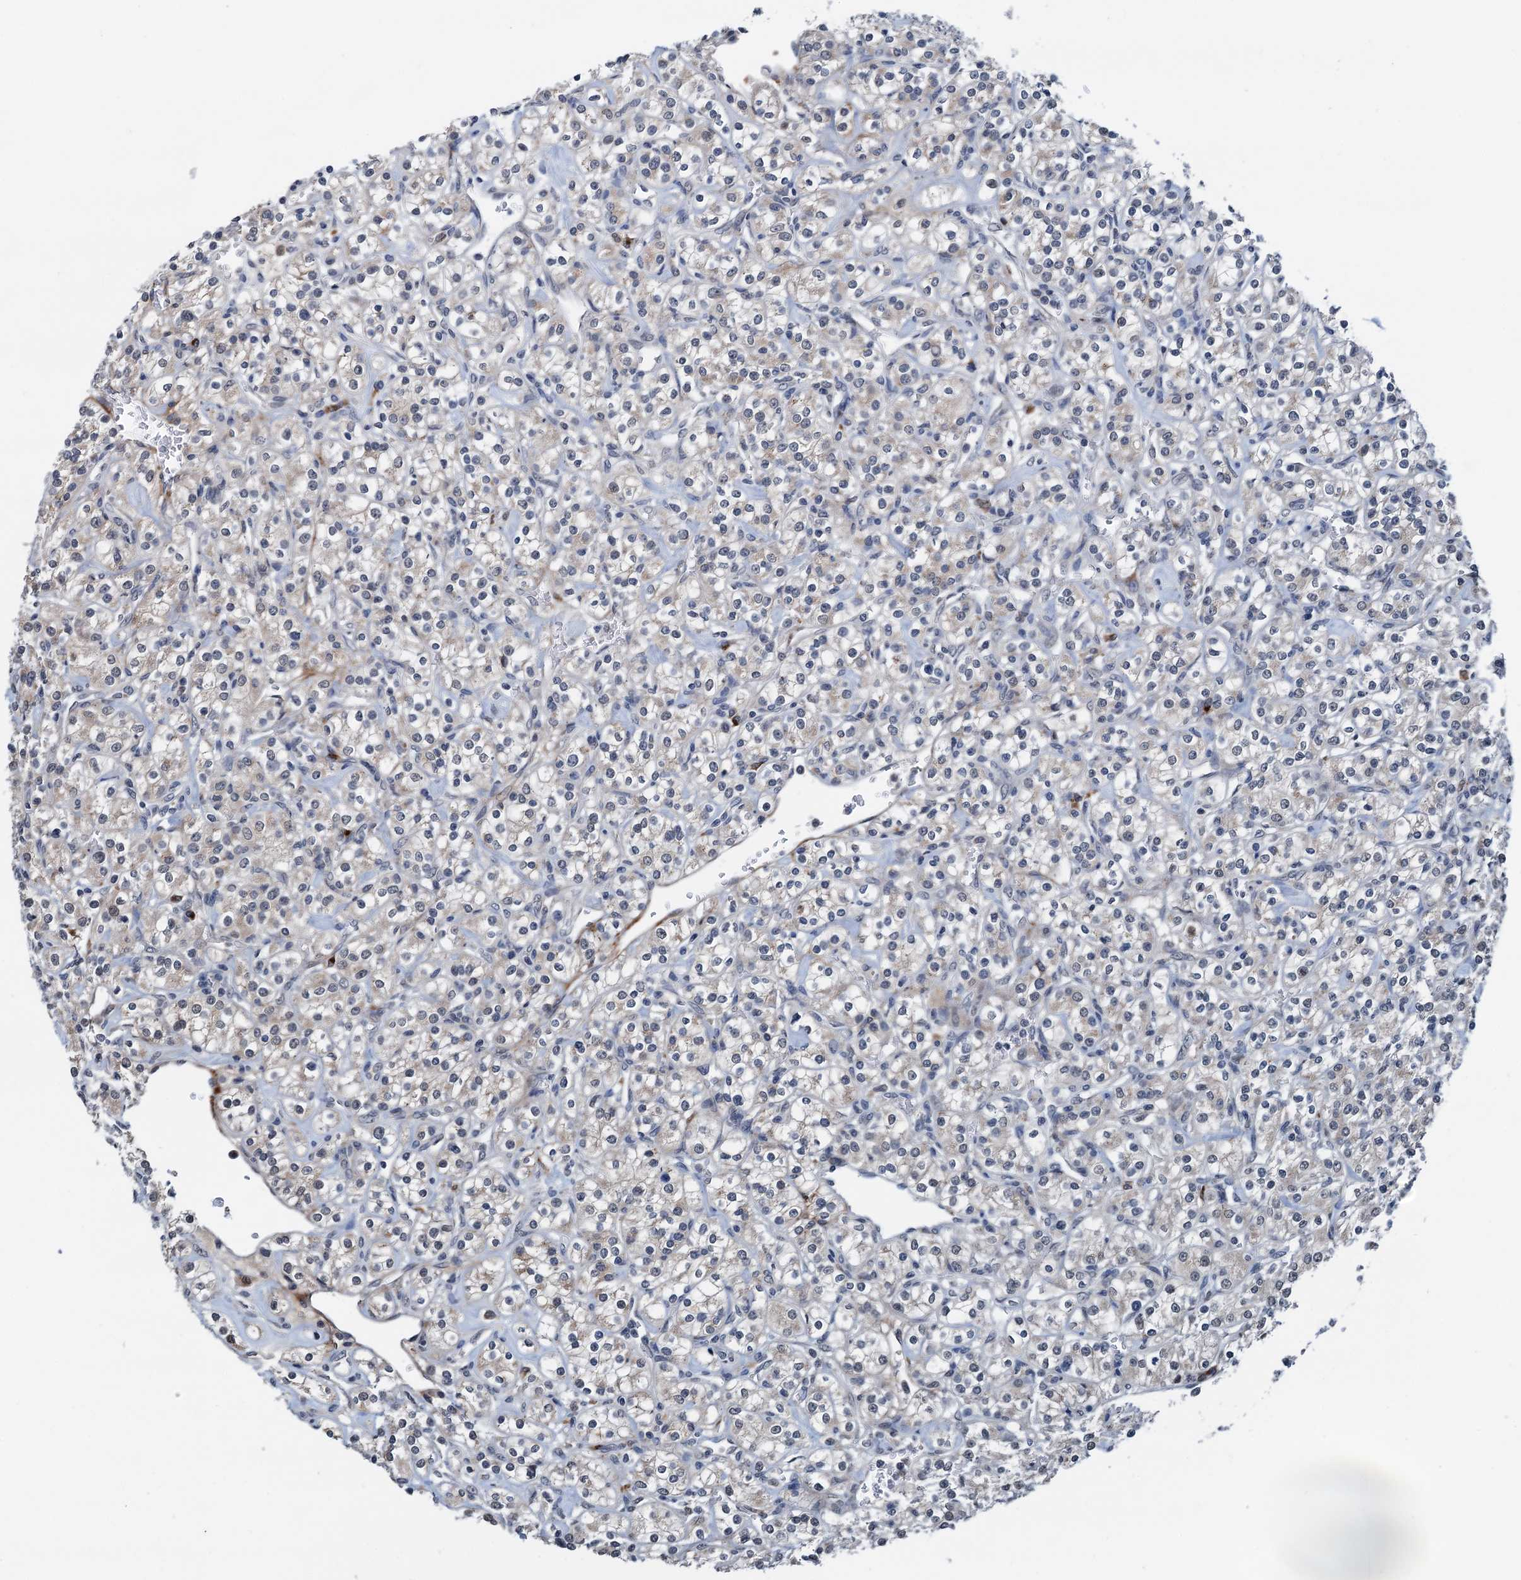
{"staining": {"intensity": "weak", "quantity": "<25%", "location": "cytoplasmic/membranous"}, "tissue": "renal cancer", "cell_type": "Tumor cells", "image_type": "cancer", "snomed": [{"axis": "morphology", "description": "Adenocarcinoma, NOS"}, {"axis": "topography", "description": "Kidney"}], "caption": "Renal adenocarcinoma was stained to show a protein in brown. There is no significant expression in tumor cells. (DAB immunohistochemistry (IHC) with hematoxylin counter stain).", "gene": "SHLD1", "patient": {"sex": "male", "age": 77}}